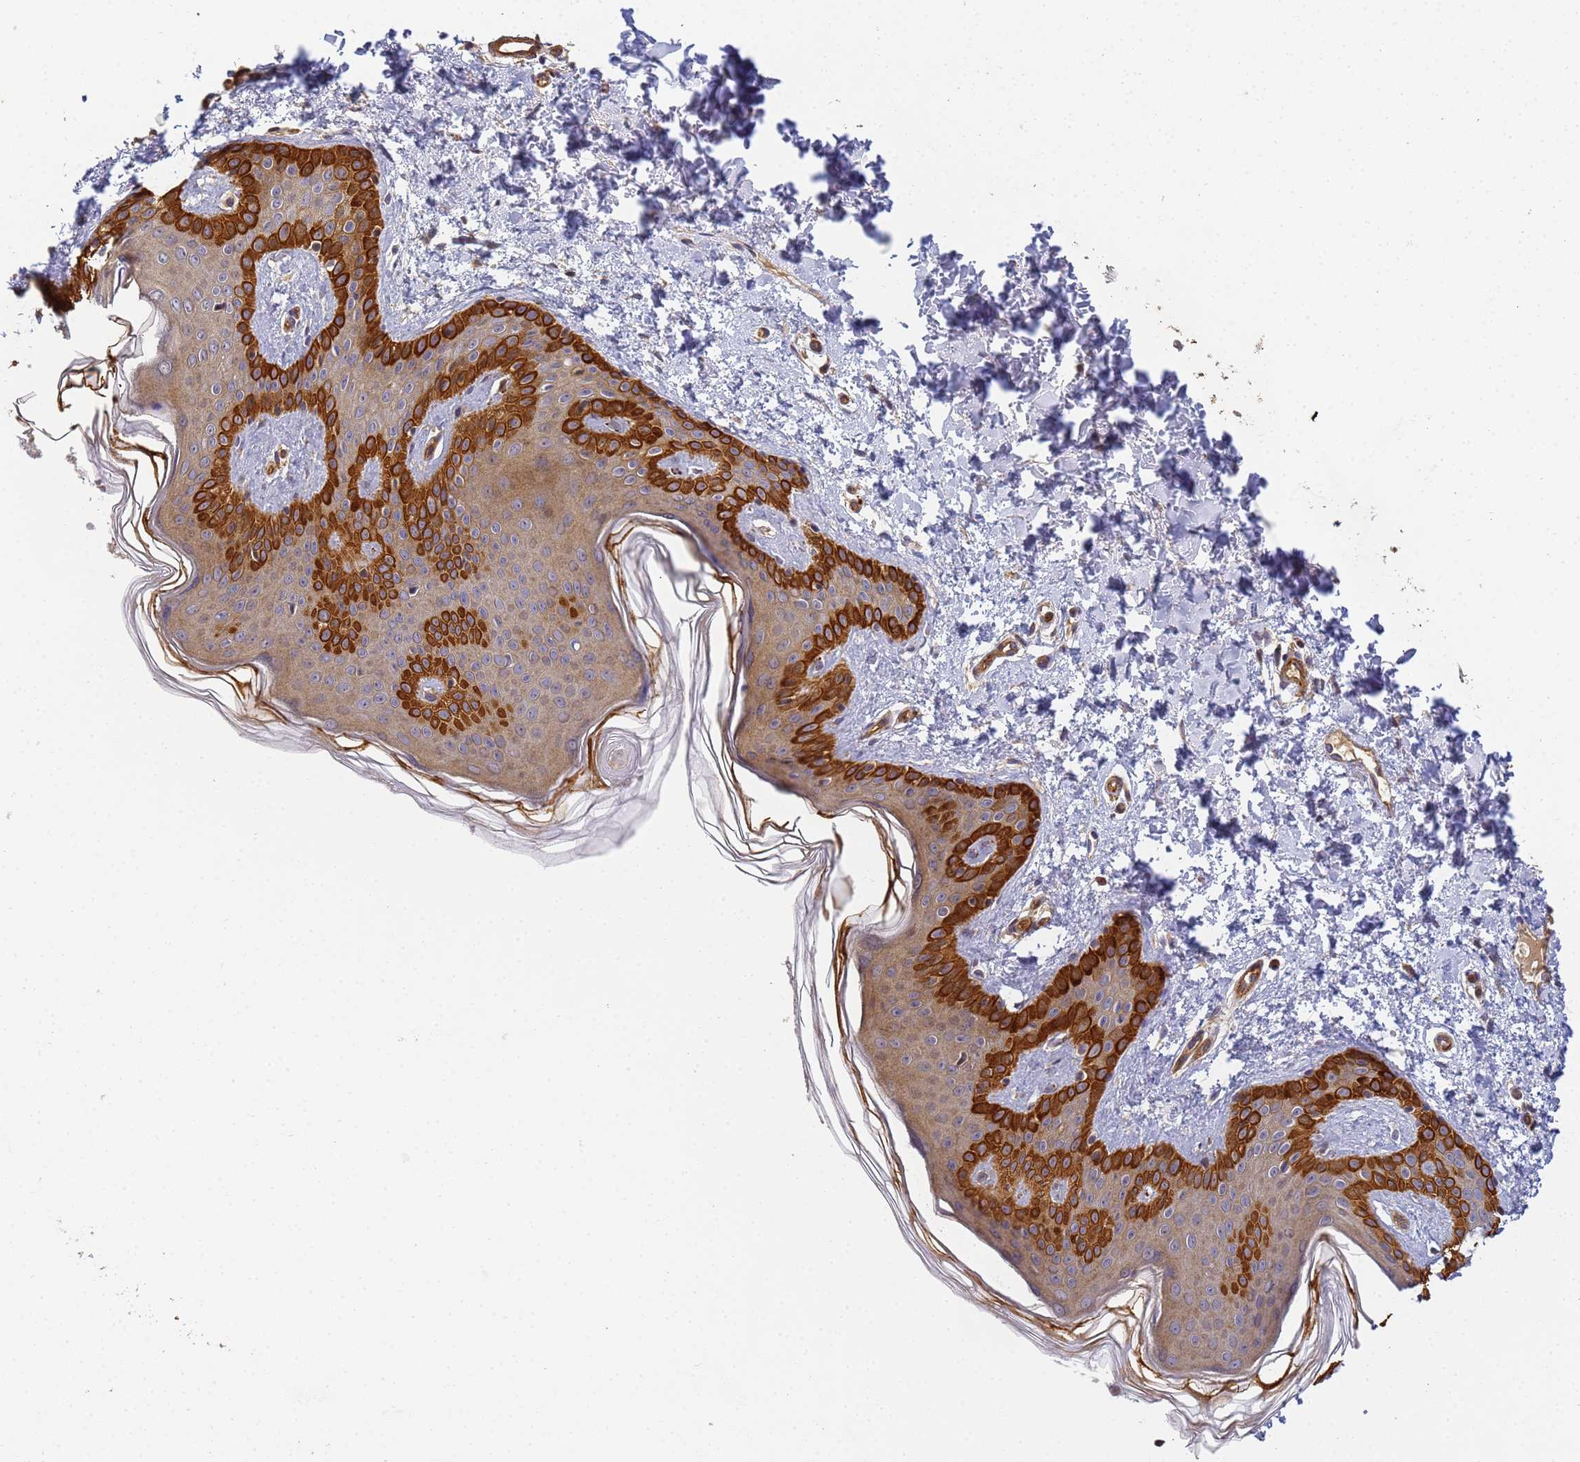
{"staining": {"intensity": "moderate", "quantity": "25%-75%", "location": "cytoplasmic/membranous"}, "tissue": "skin", "cell_type": "Fibroblasts", "image_type": "normal", "snomed": [{"axis": "morphology", "description": "Normal tissue, NOS"}, {"axis": "morphology", "description": "Neoplasm, benign, NOS"}, {"axis": "topography", "description": "Skin"}, {"axis": "topography", "description": "Soft tissue"}], "caption": "An image of human skin stained for a protein reveals moderate cytoplasmic/membranous brown staining in fibroblasts. (Brightfield microscopy of DAB IHC at high magnification).", "gene": "RALGAPA2", "patient": {"sex": "male", "age": 26}}